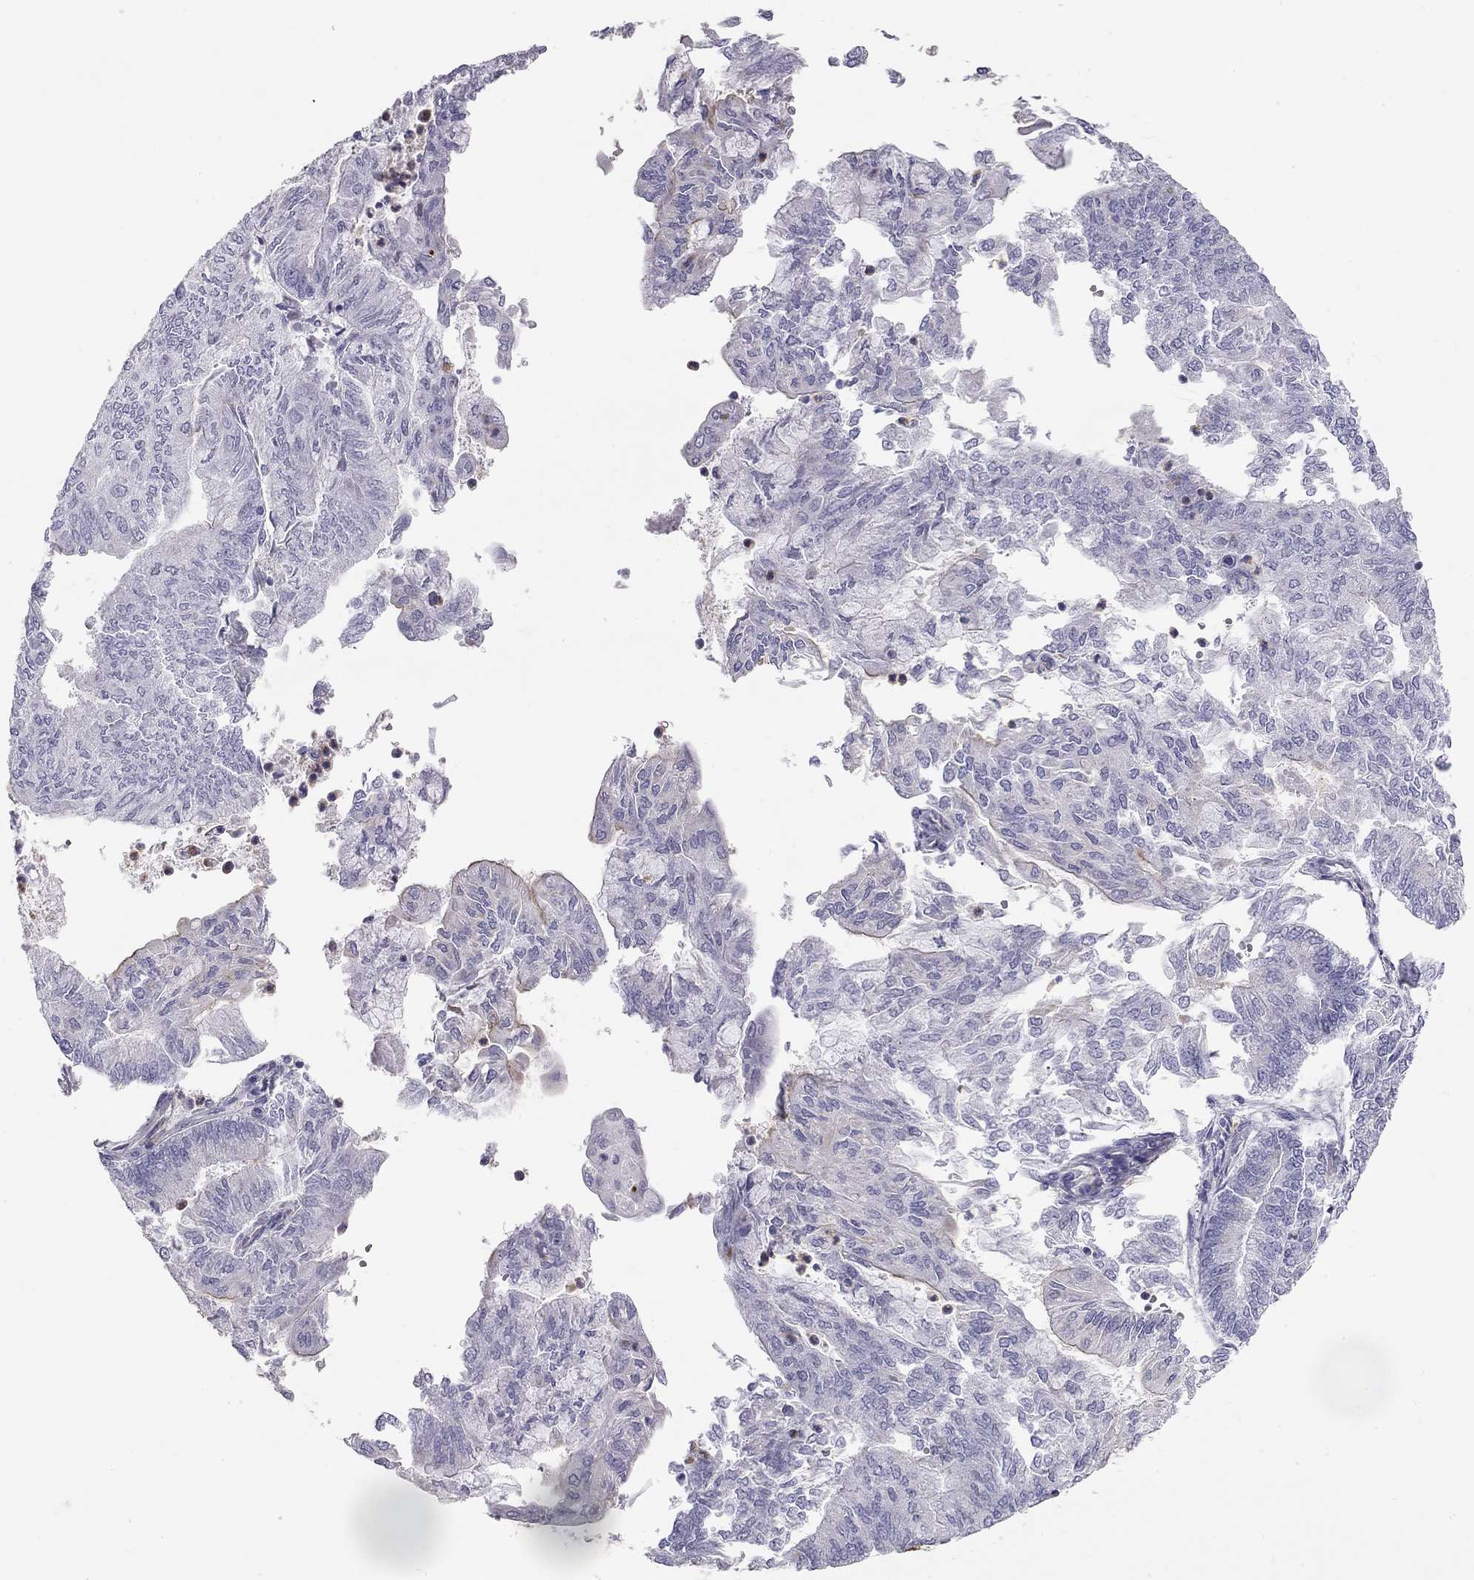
{"staining": {"intensity": "negative", "quantity": "none", "location": "none"}, "tissue": "endometrial cancer", "cell_type": "Tumor cells", "image_type": "cancer", "snomed": [{"axis": "morphology", "description": "Adenocarcinoma, NOS"}, {"axis": "topography", "description": "Endometrium"}], "caption": "Photomicrograph shows no significant protein staining in tumor cells of endometrial cancer.", "gene": "TDRD6", "patient": {"sex": "female", "age": 59}}